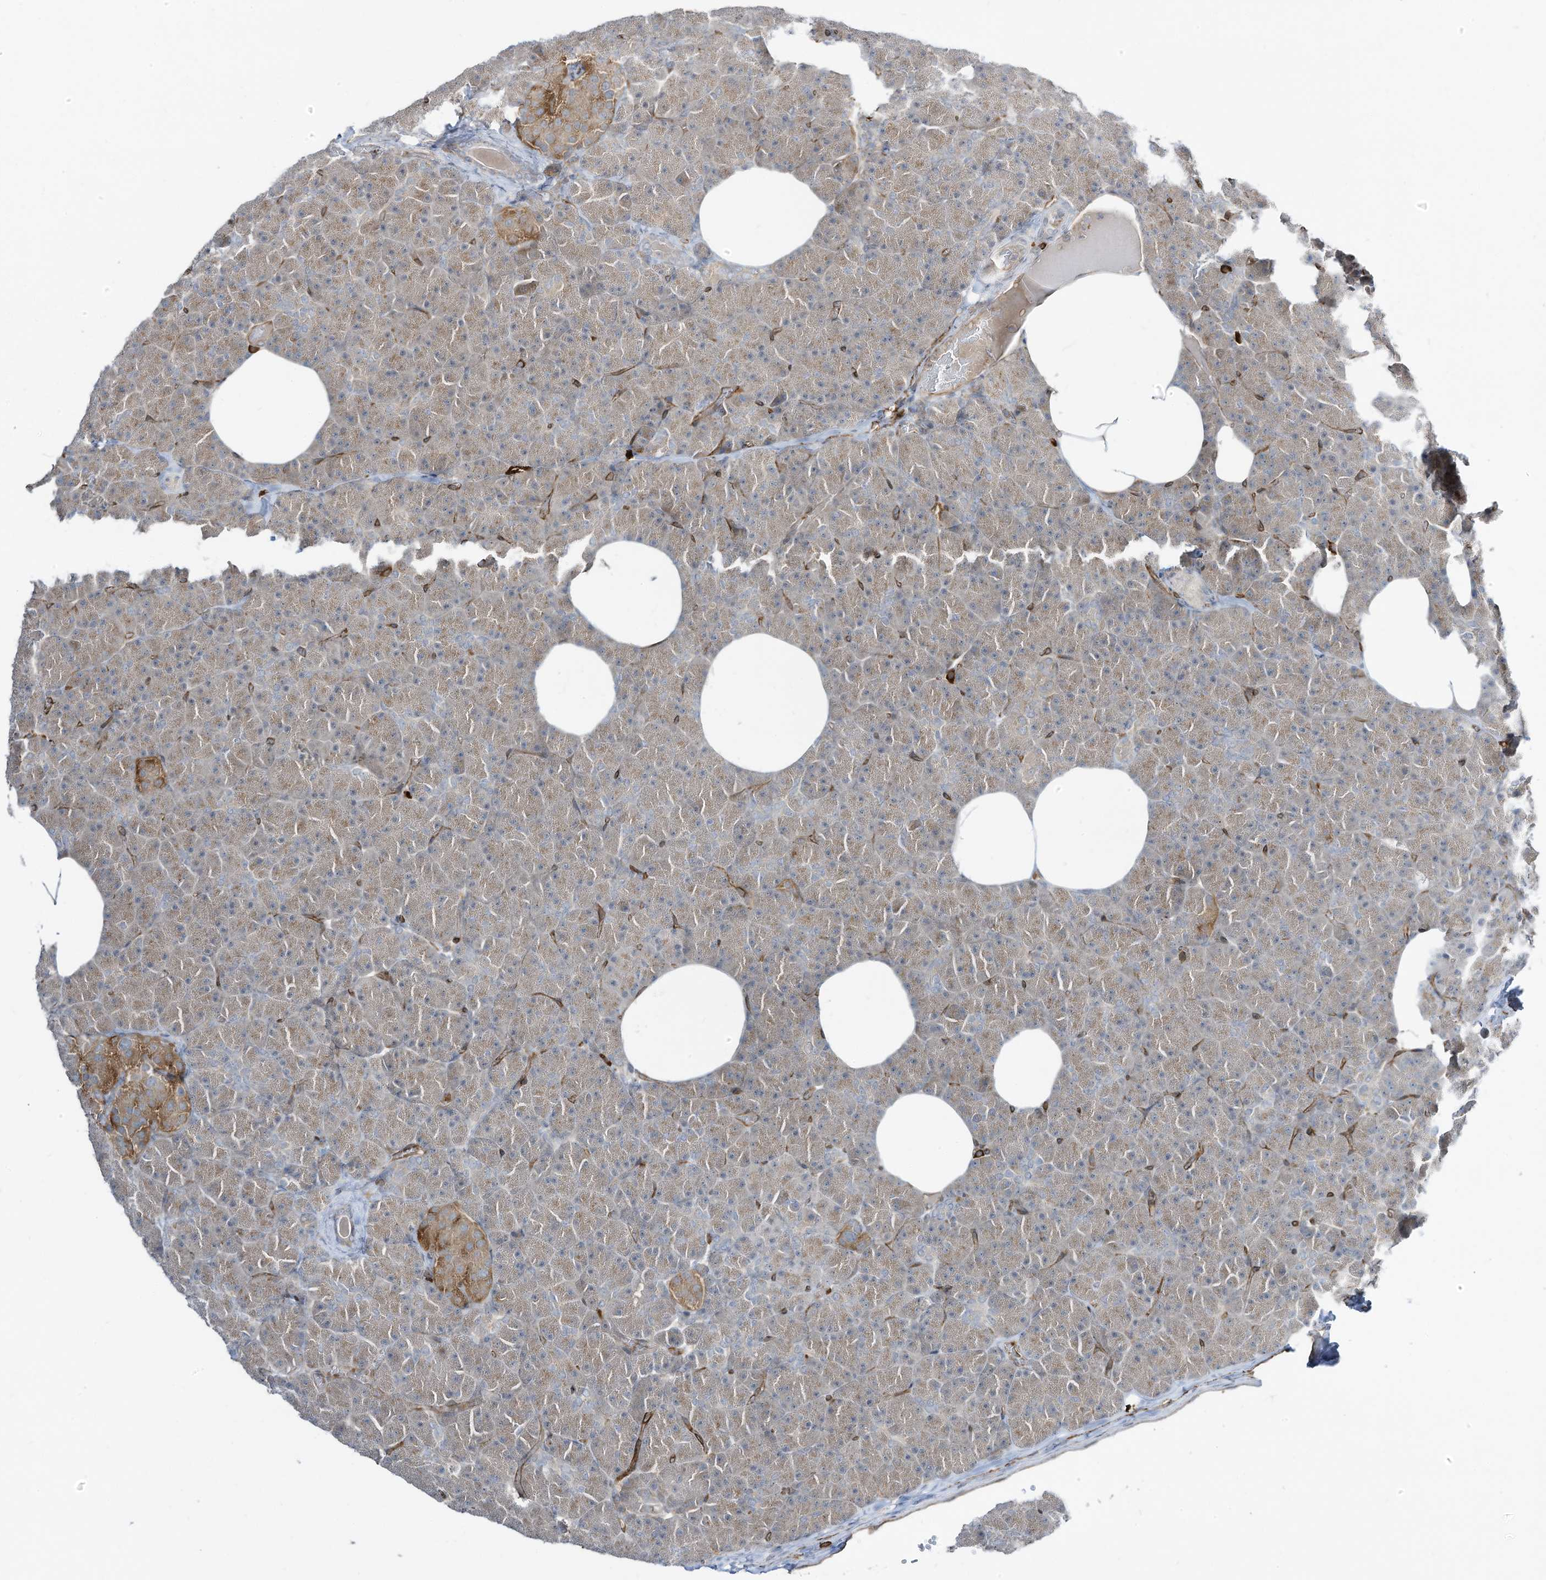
{"staining": {"intensity": "weak", "quantity": ">75%", "location": "cytoplasmic/membranous"}, "tissue": "pancreas", "cell_type": "Exocrine glandular cells", "image_type": "normal", "snomed": [{"axis": "morphology", "description": "Normal tissue, NOS"}, {"axis": "morphology", "description": "Carcinoid, malignant, NOS"}, {"axis": "topography", "description": "Pancreas"}], "caption": "Exocrine glandular cells display low levels of weak cytoplasmic/membranous staining in about >75% of cells in benign pancreas.", "gene": "DZIP3", "patient": {"sex": "female", "age": 35}}